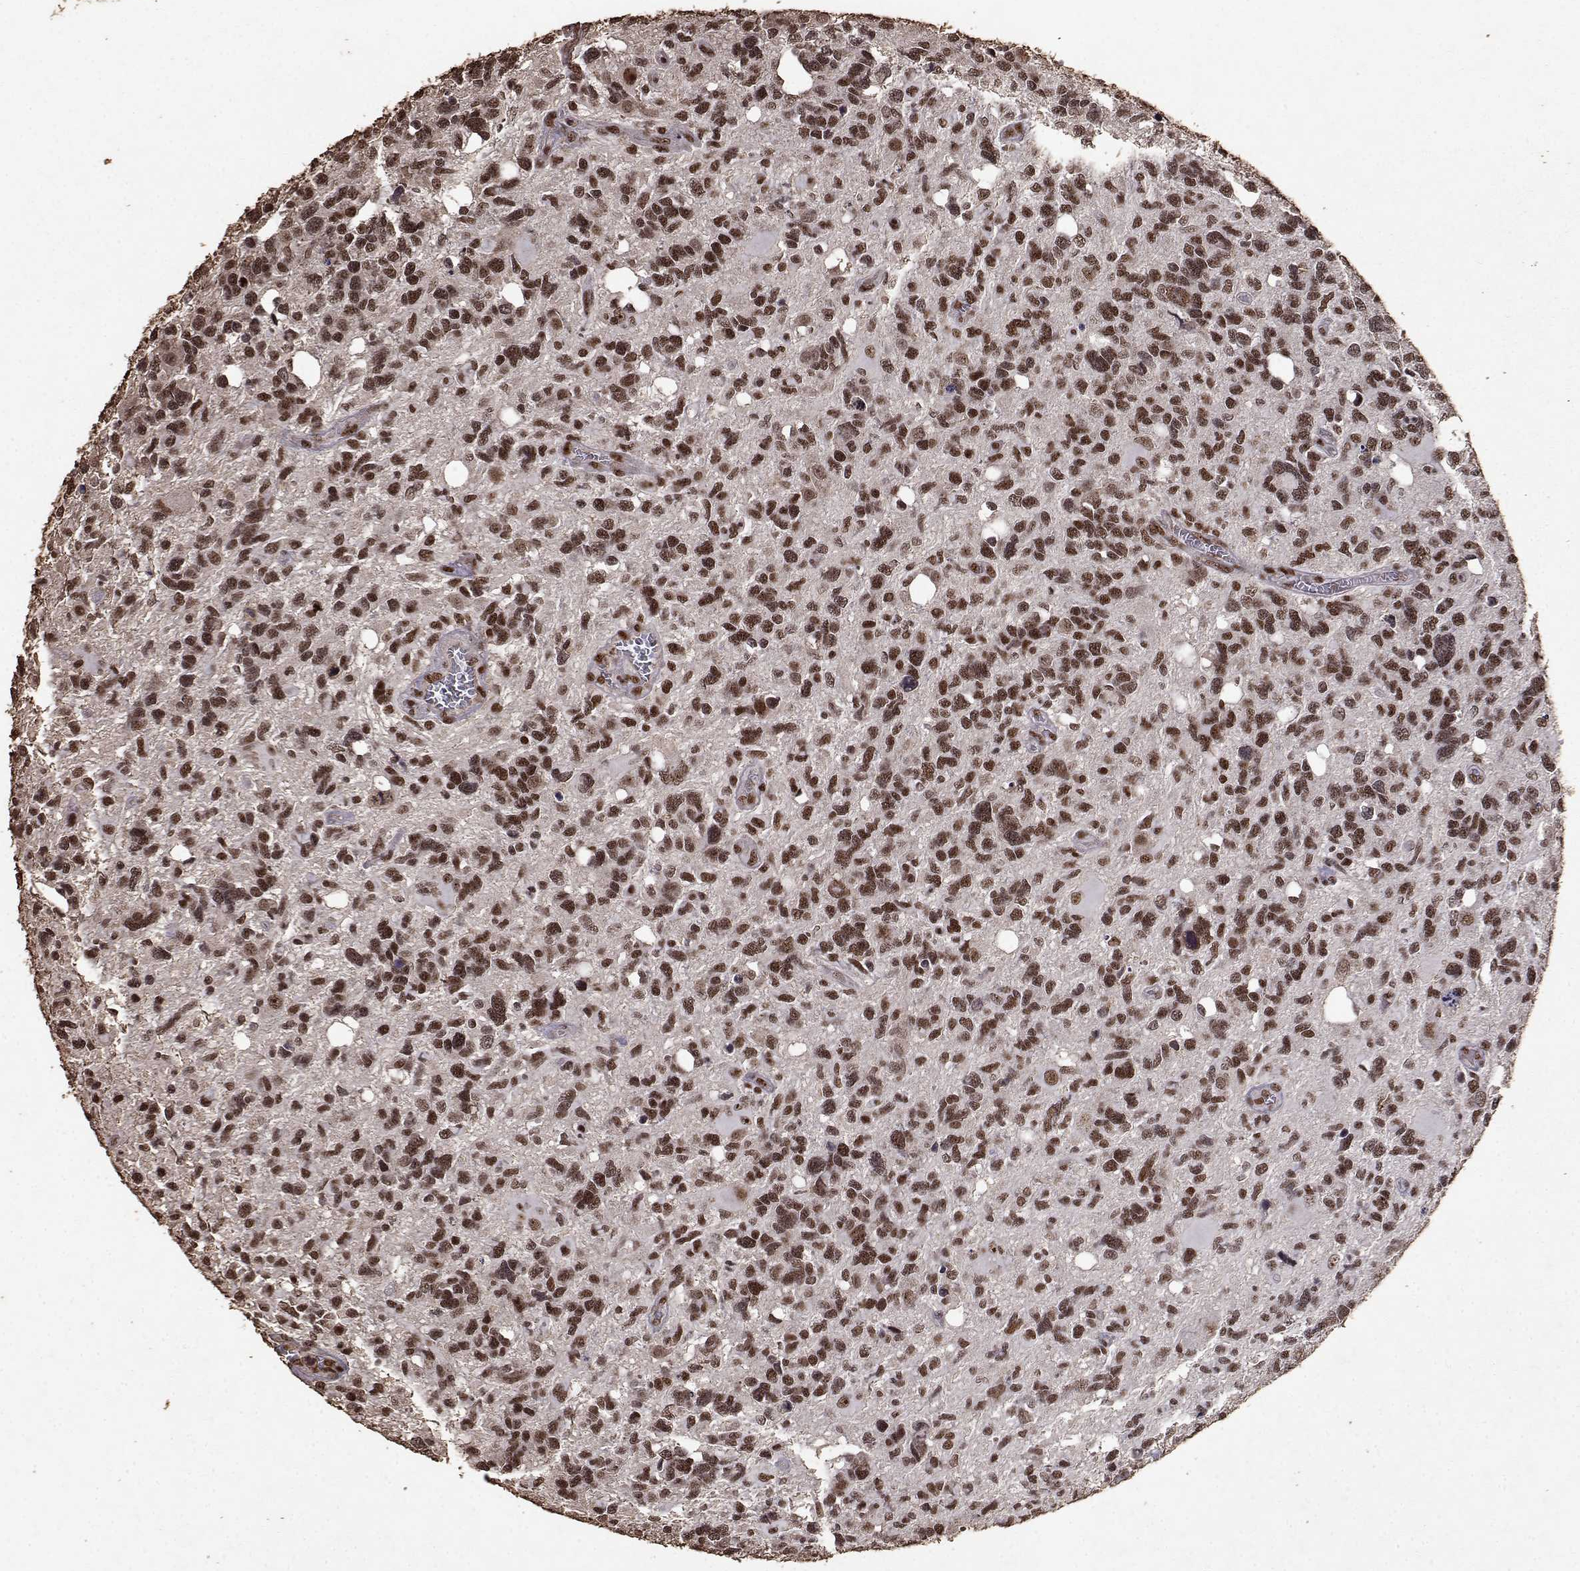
{"staining": {"intensity": "strong", "quantity": ">75%", "location": "nuclear"}, "tissue": "glioma", "cell_type": "Tumor cells", "image_type": "cancer", "snomed": [{"axis": "morphology", "description": "Glioma, malignant, High grade"}, {"axis": "topography", "description": "Brain"}], "caption": "Immunohistochemical staining of human malignant glioma (high-grade) exhibits high levels of strong nuclear expression in approximately >75% of tumor cells. (Stains: DAB (3,3'-diaminobenzidine) in brown, nuclei in blue, Microscopy: brightfield microscopy at high magnification).", "gene": "TOE1", "patient": {"sex": "male", "age": 49}}